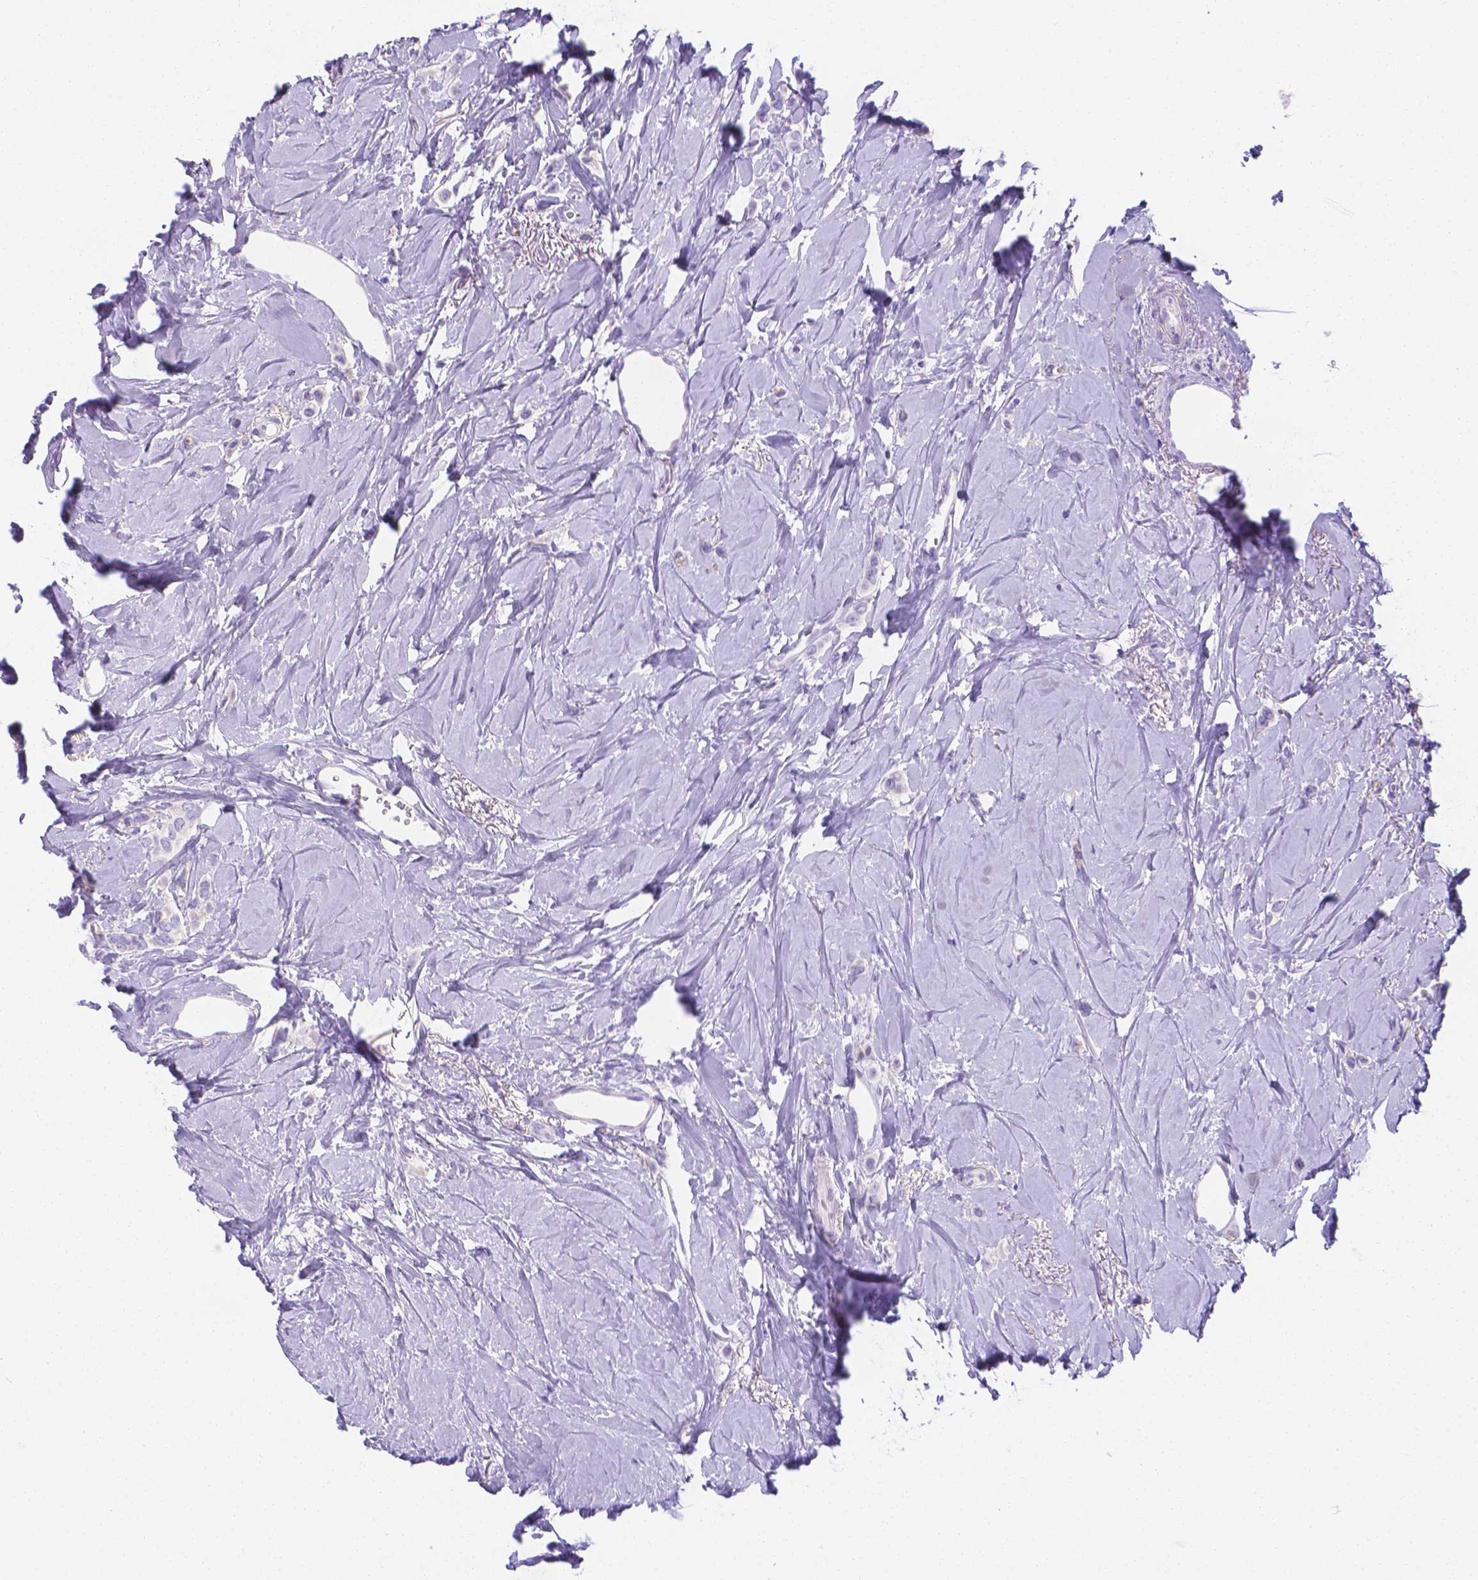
{"staining": {"intensity": "negative", "quantity": "none", "location": "none"}, "tissue": "breast cancer", "cell_type": "Tumor cells", "image_type": "cancer", "snomed": [{"axis": "morphology", "description": "Lobular carcinoma"}, {"axis": "topography", "description": "Breast"}], "caption": "IHC of breast cancer exhibits no expression in tumor cells.", "gene": "MLN", "patient": {"sex": "female", "age": 66}}